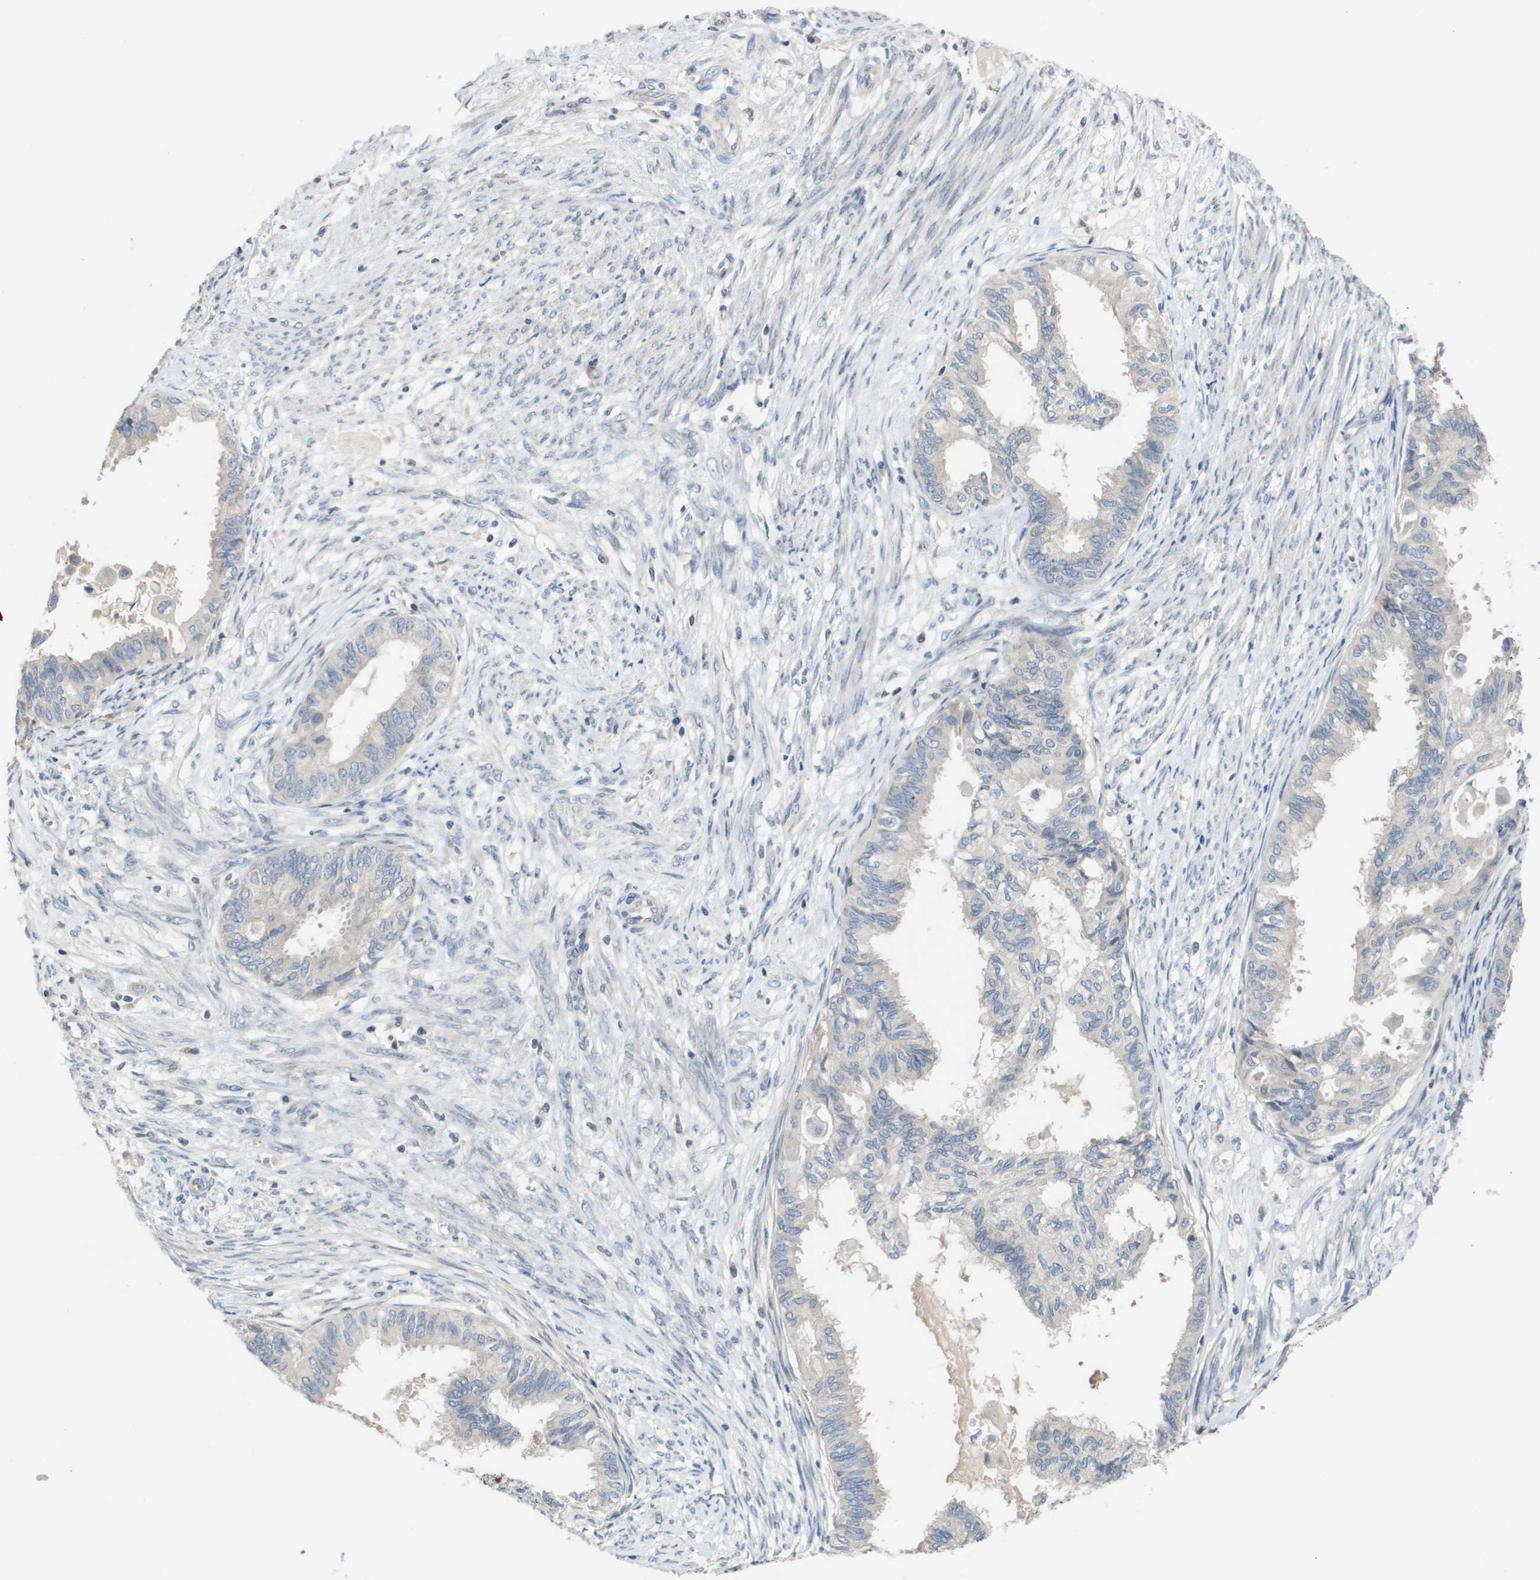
{"staining": {"intensity": "negative", "quantity": "none", "location": "none"}, "tissue": "cervical cancer", "cell_type": "Tumor cells", "image_type": "cancer", "snomed": [{"axis": "morphology", "description": "Normal tissue, NOS"}, {"axis": "morphology", "description": "Adenocarcinoma, NOS"}, {"axis": "topography", "description": "Cervix"}, {"axis": "topography", "description": "Endometrium"}], "caption": "The photomicrograph reveals no significant expression in tumor cells of cervical cancer (adenocarcinoma). (DAB immunohistochemistry (IHC) with hematoxylin counter stain).", "gene": "CAPN11", "patient": {"sex": "female", "age": 86}}